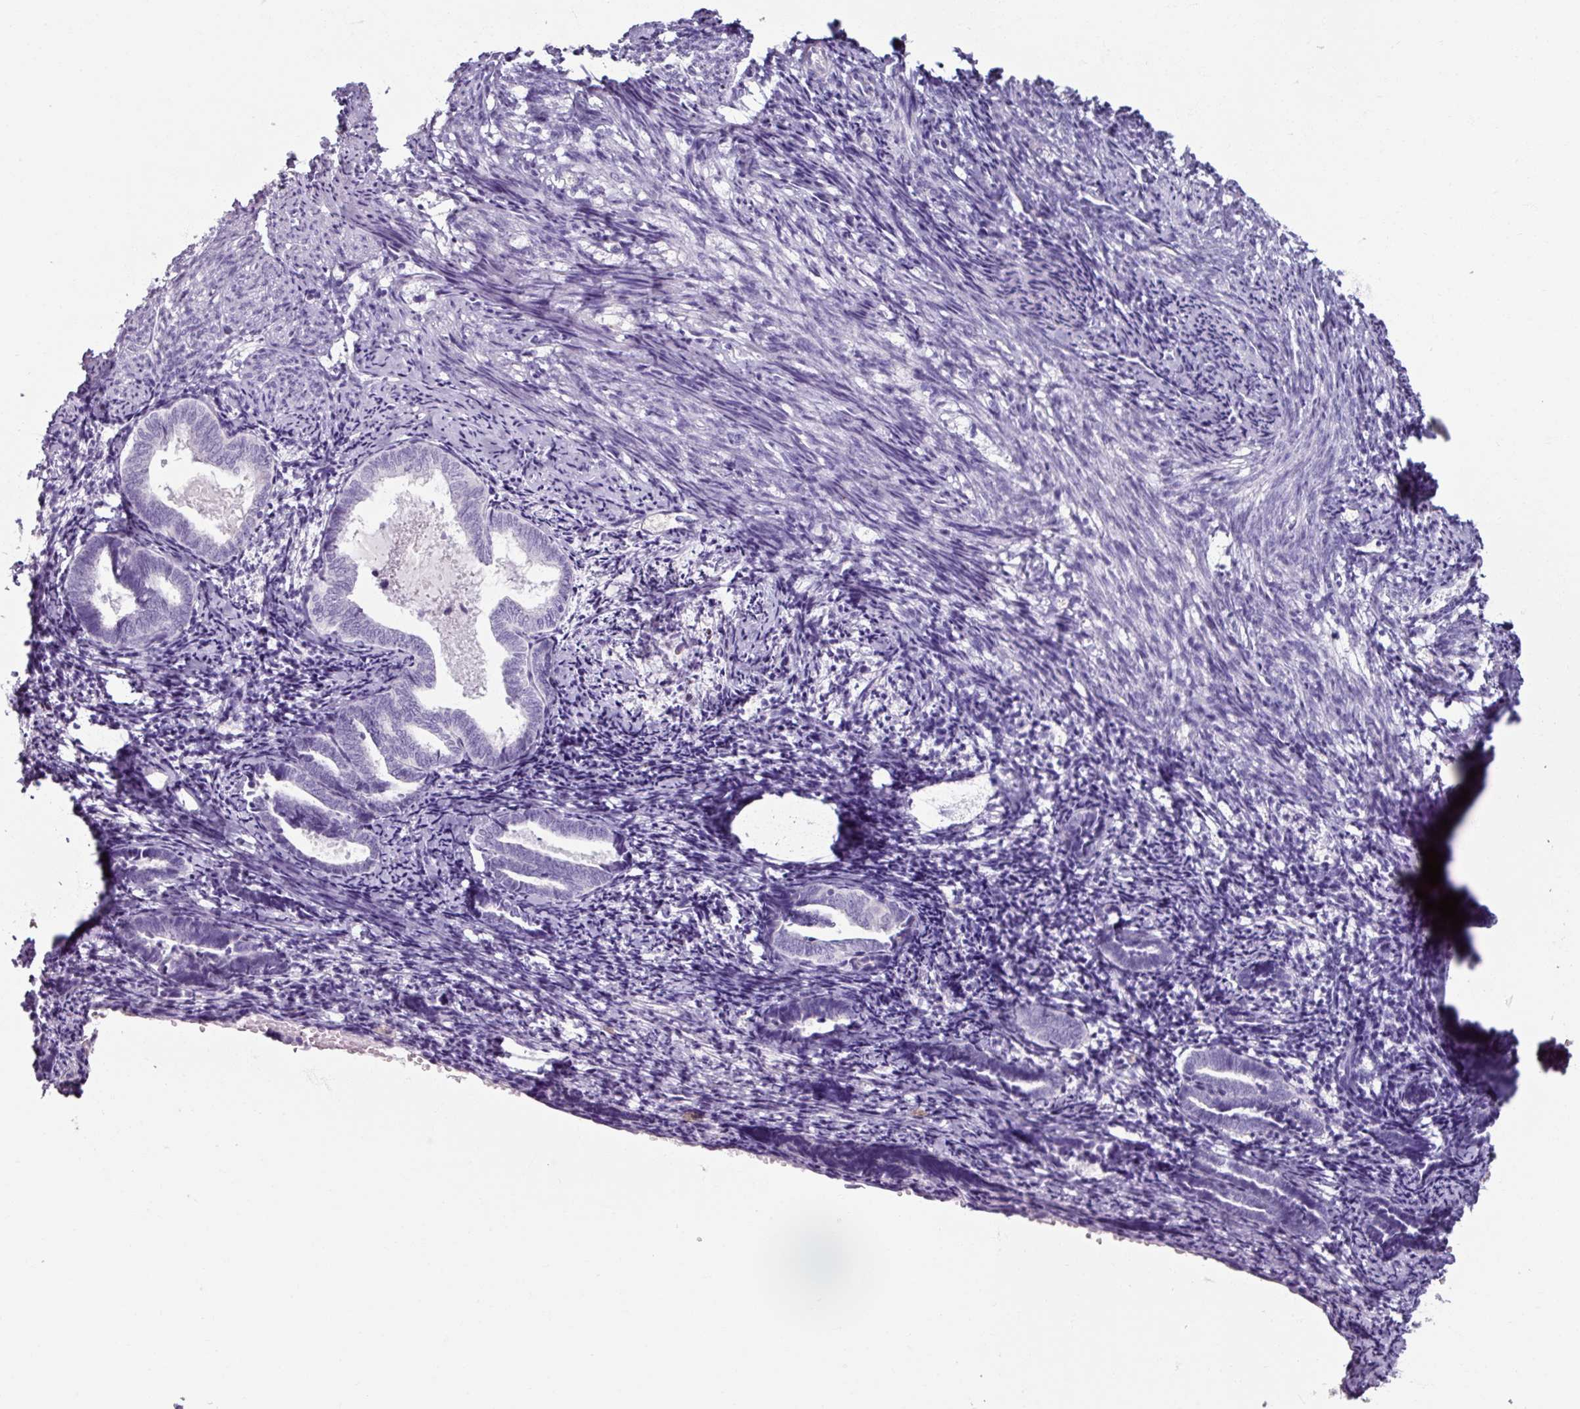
{"staining": {"intensity": "negative", "quantity": "none", "location": "none"}, "tissue": "endometrium", "cell_type": "Cells in endometrial stroma", "image_type": "normal", "snomed": [{"axis": "morphology", "description": "Normal tissue, NOS"}, {"axis": "topography", "description": "Endometrium"}], "caption": "Immunohistochemical staining of benign human endometrium shows no significant positivity in cells in endometrial stroma.", "gene": "SLC27A5", "patient": {"sex": "female", "age": 54}}